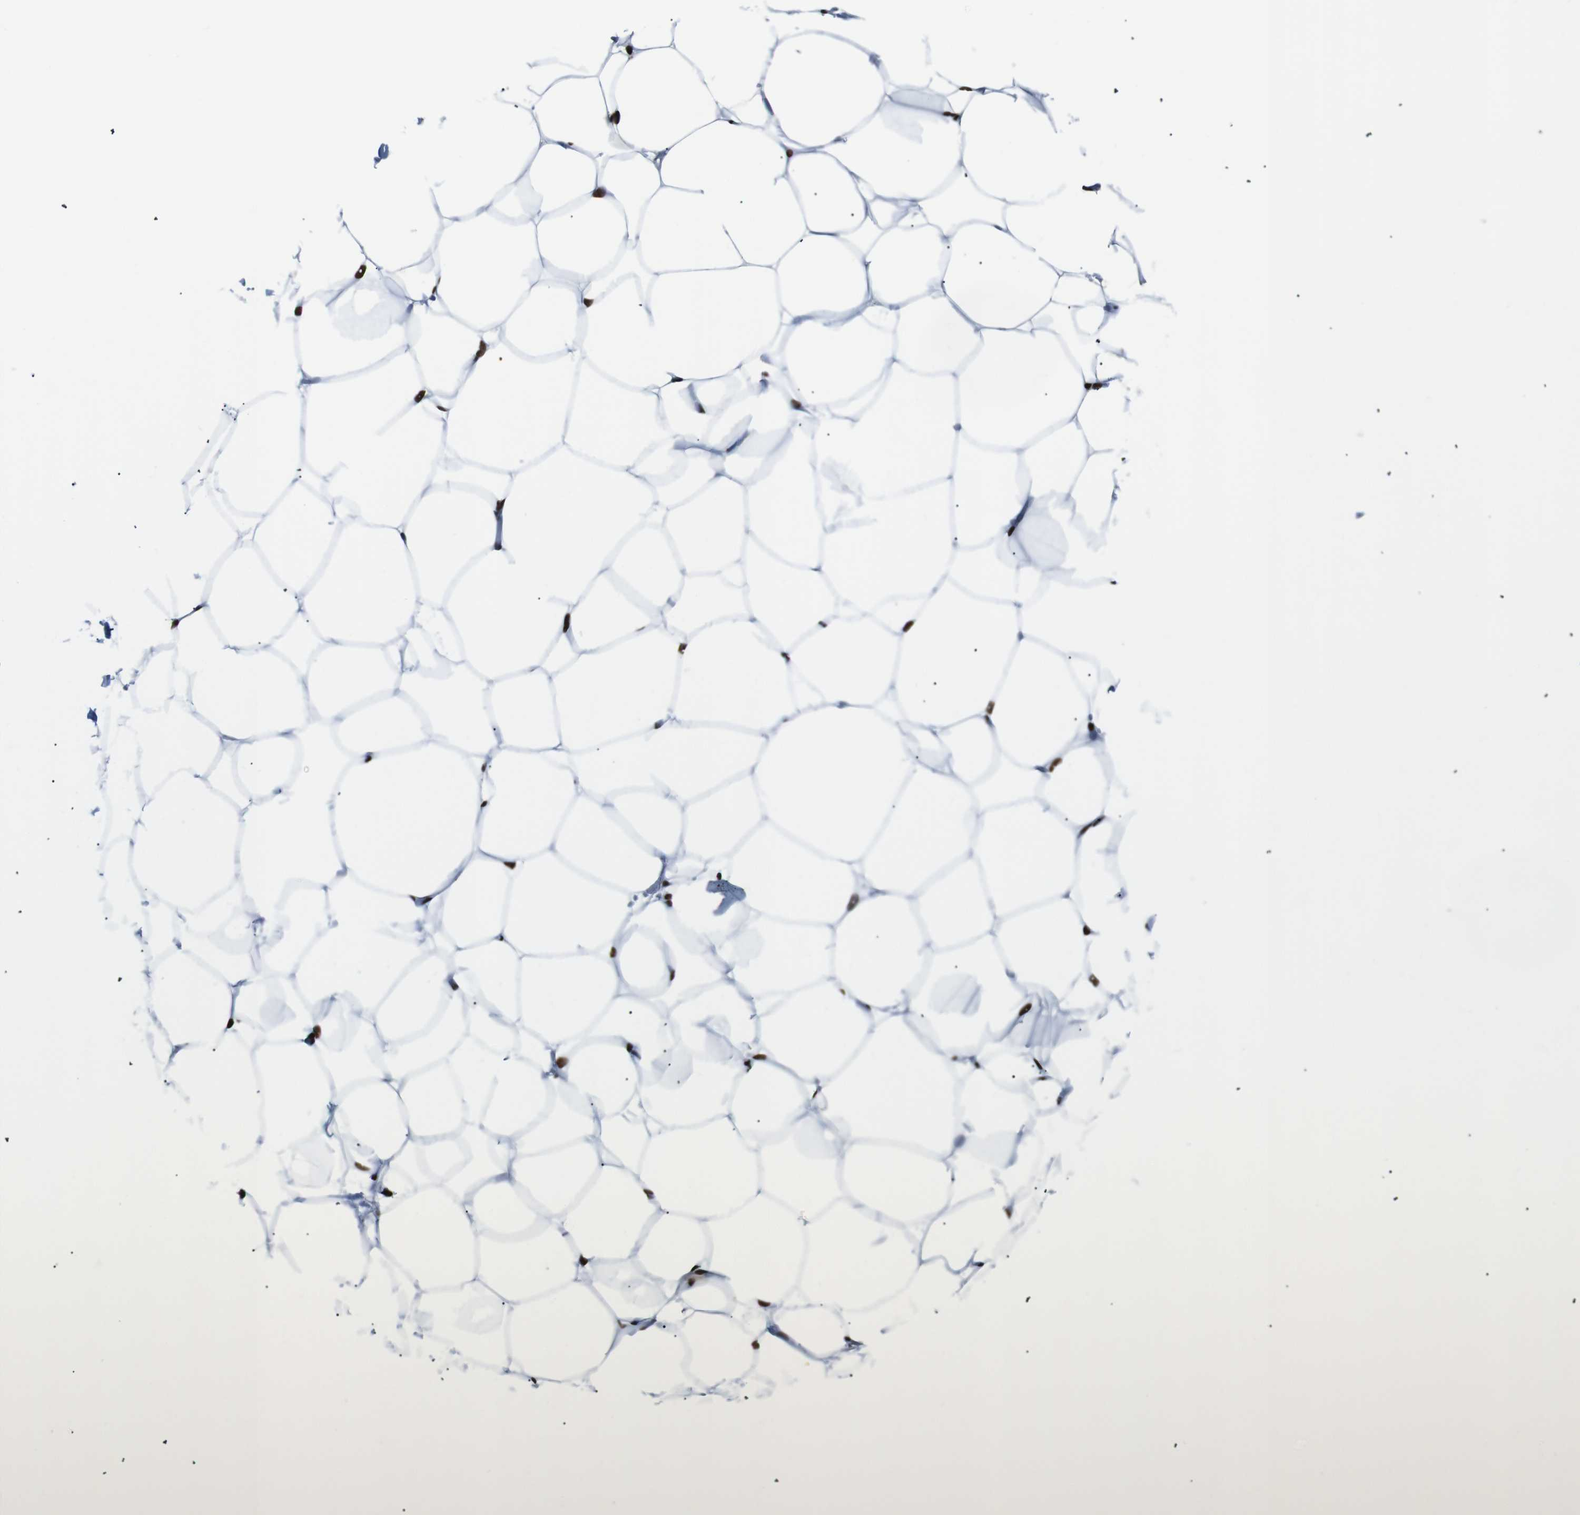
{"staining": {"intensity": "strong", "quantity": ">75%", "location": "nuclear"}, "tissue": "adipose tissue", "cell_type": "Adipocytes", "image_type": "normal", "snomed": [{"axis": "morphology", "description": "Normal tissue, NOS"}, {"axis": "topography", "description": "Breast"}, {"axis": "topography", "description": "Adipose tissue"}], "caption": "Immunohistochemical staining of normal human adipose tissue displays high levels of strong nuclear positivity in about >75% of adipocytes.", "gene": "HNRNPU", "patient": {"sex": "female", "age": 25}}